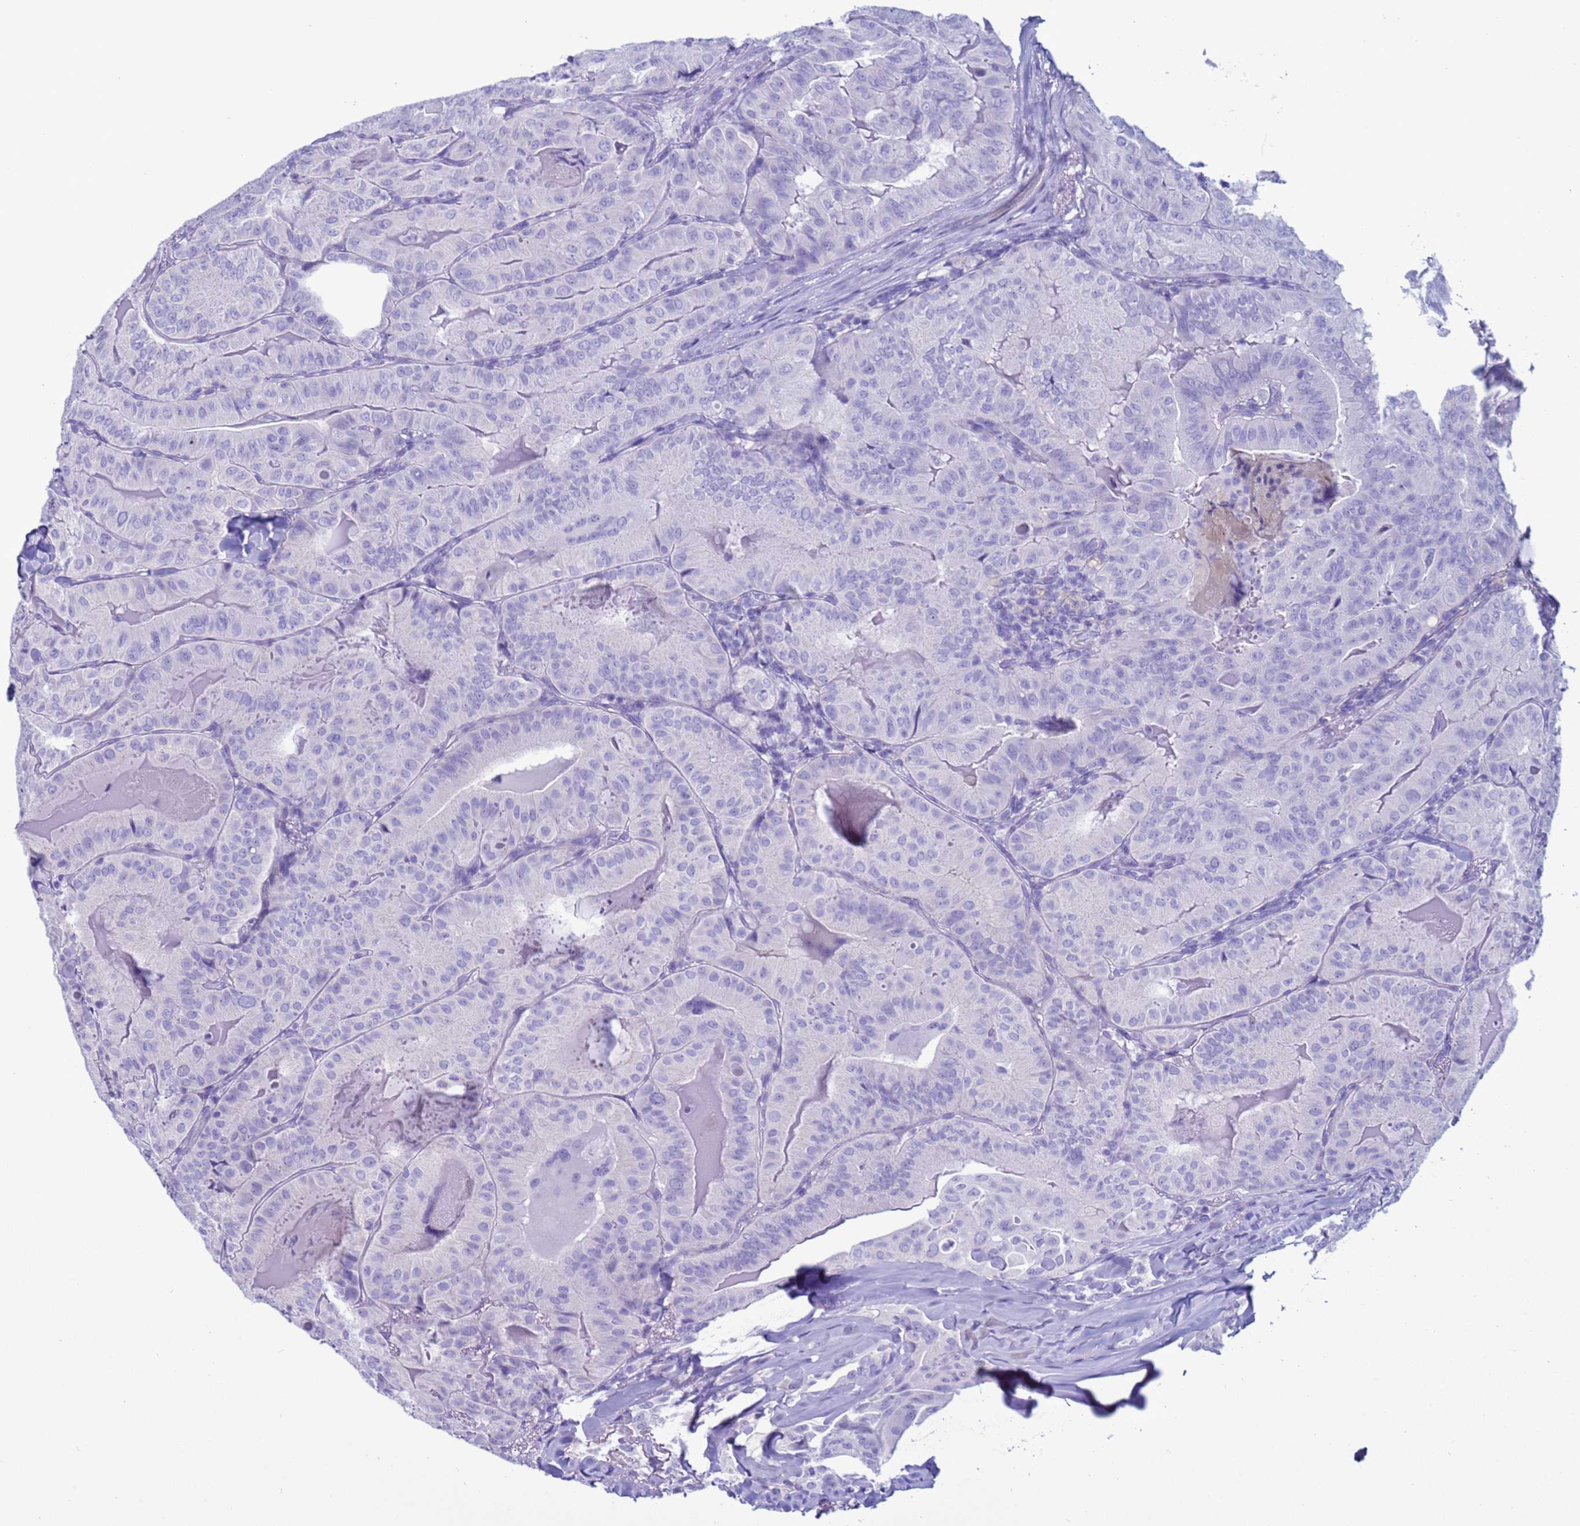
{"staining": {"intensity": "negative", "quantity": "none", "location": "none"}, "tissue": "thyroid cancer", "cell_type": "Tumor cells", "image_type": "cancer", "snomed": [{"axis": "morphology", "description": "Papillary adenocarcinoma, NOS"}, {"axis": "topography", "description": "Thyroid gland"}], "caption": "This is an immunohistochemistry histopathology image of papillary adenocarcinoma (thyroid). There is no expression in tumor cells.", "gene": "CST4", "patient": {"sex": "female", "age": 68}}